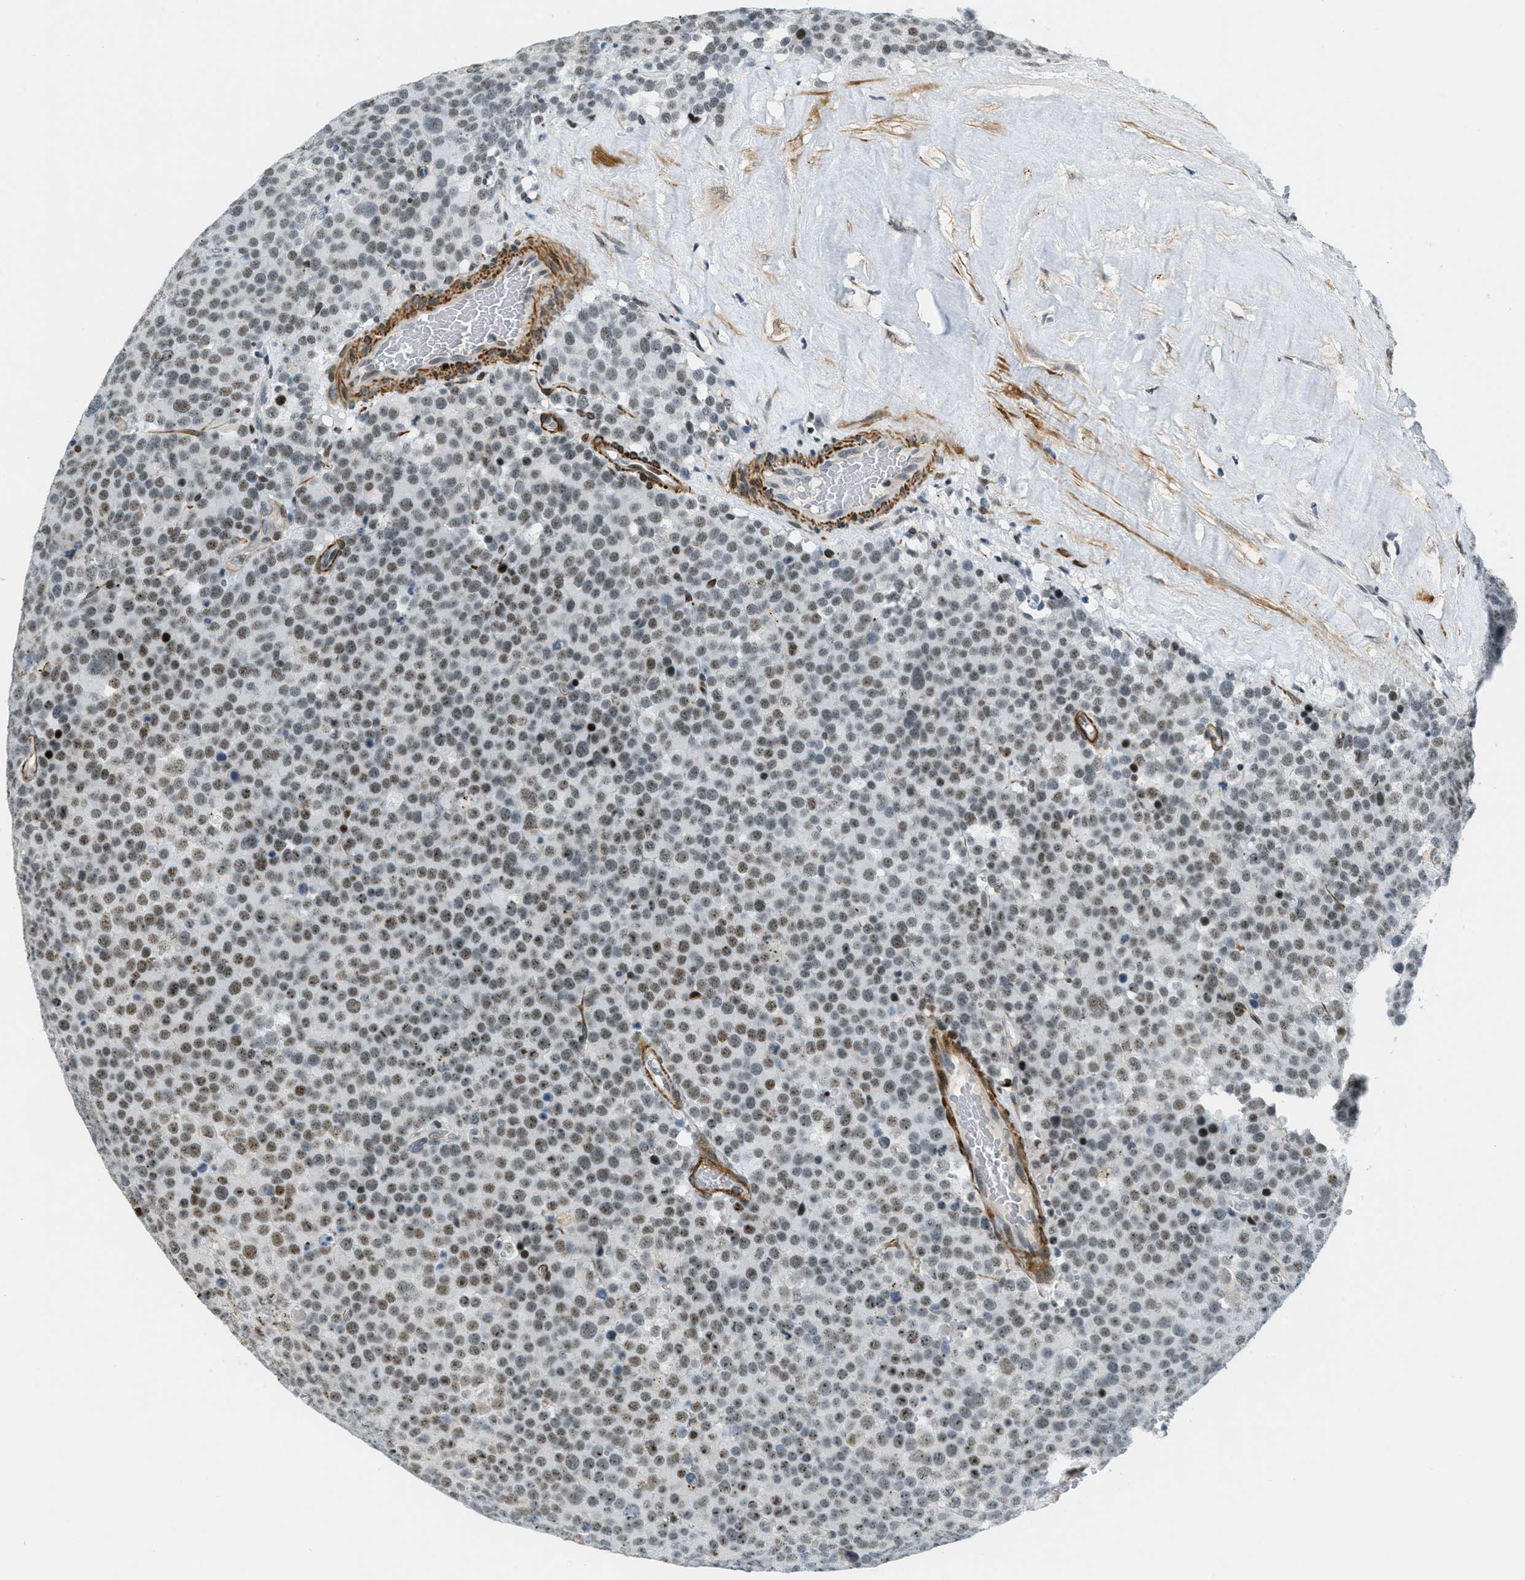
{"staining": {"intensity": "moderate", "quantity": "25%-75%", "location": "nuclear"}, "tissue": "testis cancer", "cell_type": "Tumor cells", "image_type": "cancer", "snomed": [{"axis": "morphology", "description": "Normal tissue, NOS"}, {"axis": "morphology", "description": "Seminoma, NOS"}, {"axis": "topography", "description": "Testis"}], "caption": "Human seminoma (testis) stained with a protein marker displays moderate staining in tumor cells.", "gene": "ZDHHC23", "patient": {"sex": "male", "age": 71}}